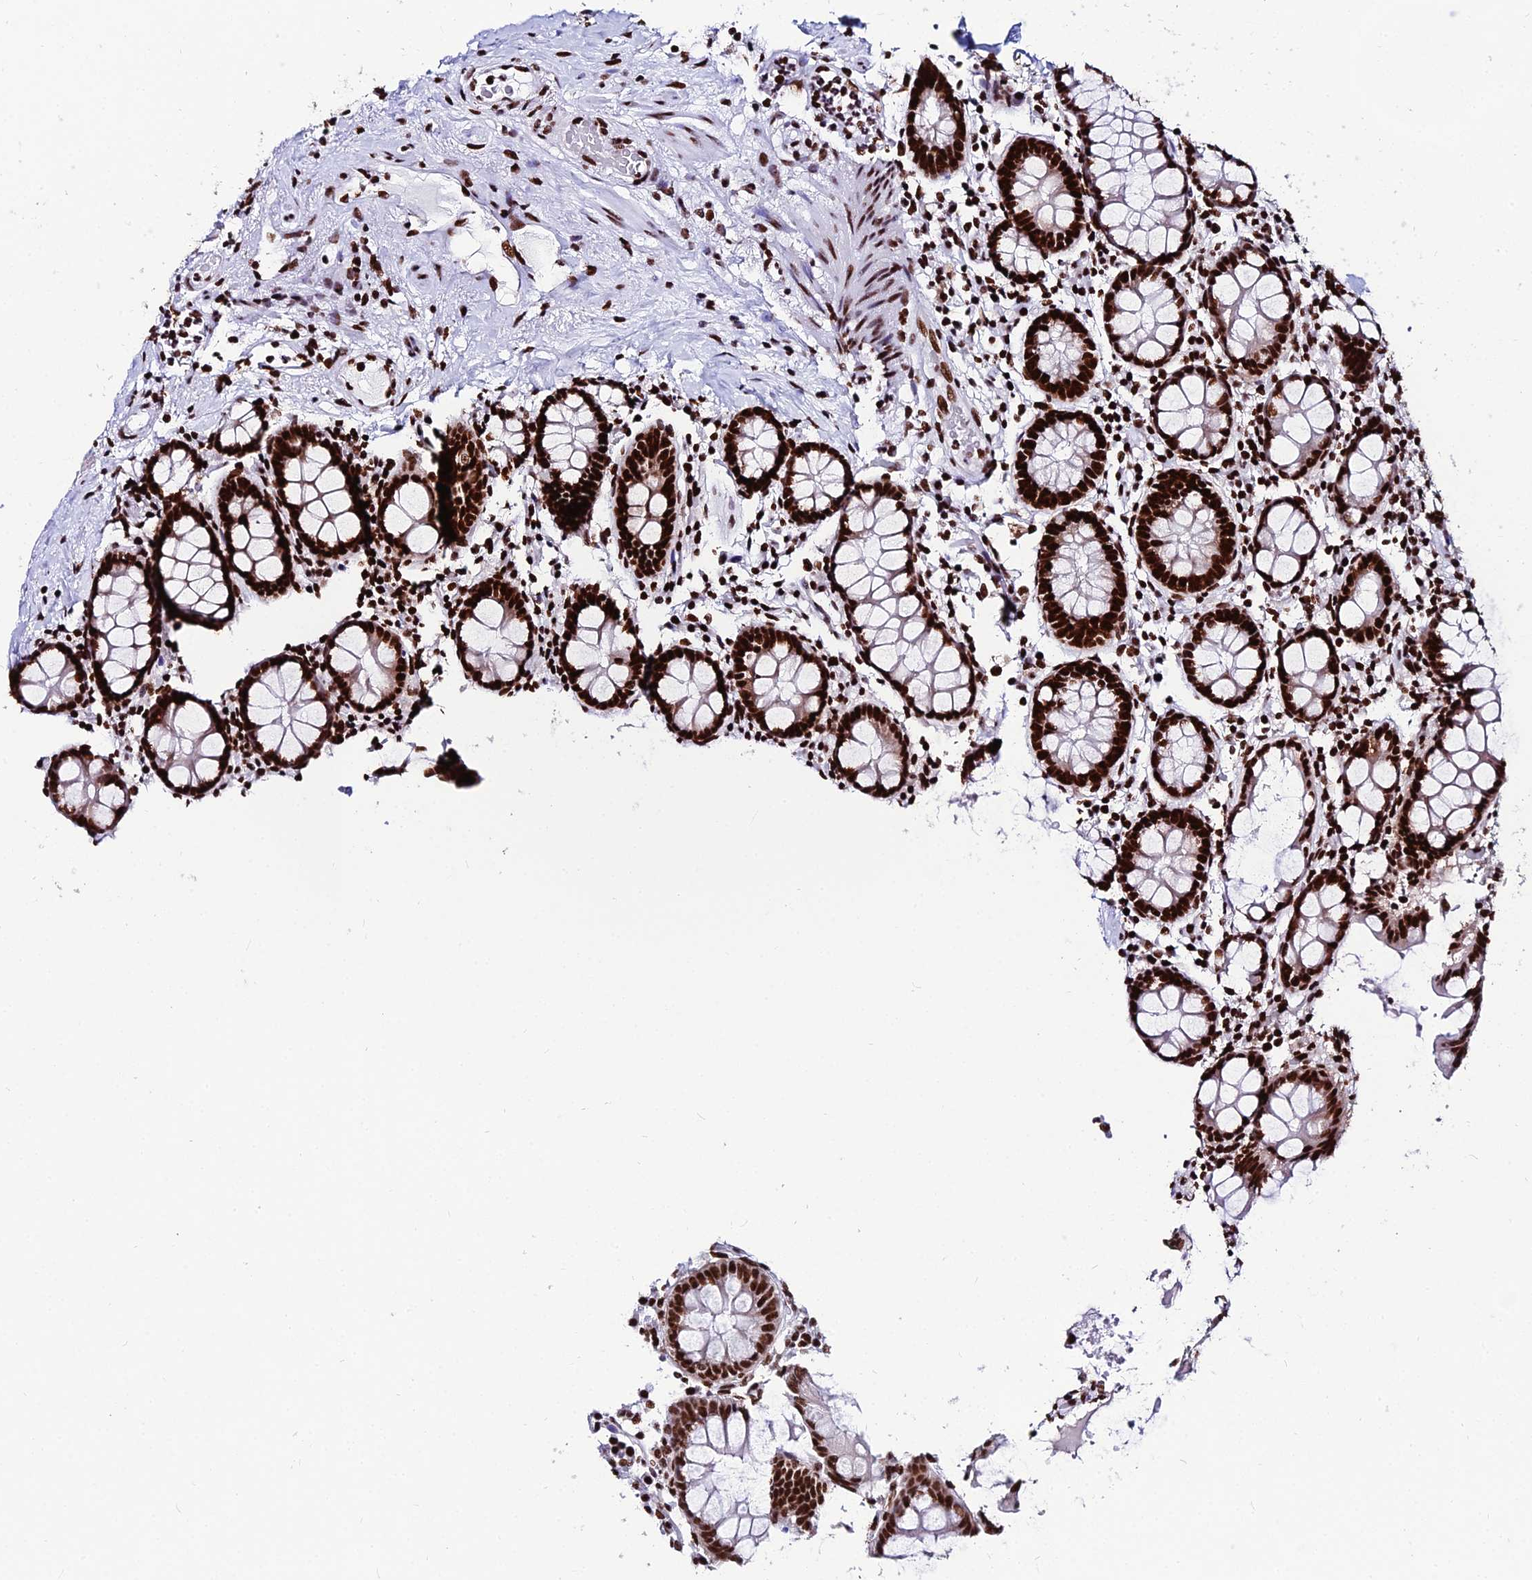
{"staining": {"intensity": "strong", "quantity": ">75%", "location": "nuclear"}, "tissue": "colon", "cell_type": "Endothelial cells", "image_type": "normal", "snomed": [{"axis": "morphology", "description": "Normal tissue, NOS"}, {"axis": "topography", "description": "Colon"}], "caption": "Strong nuclear positivity for a protein is present in approximately >75% of endothelial cells of normal colon using immunohistochemistry.", "gene": "HNRNPH1", "patient": {"sex": "female", "age": 79}}